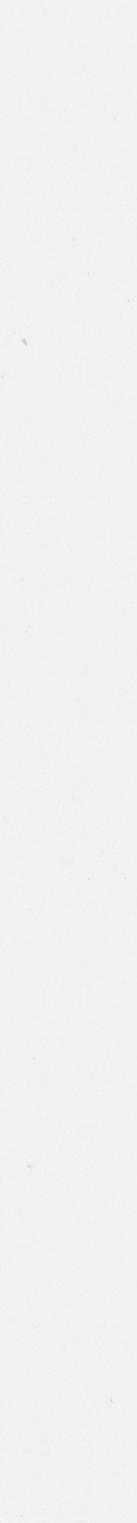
{"staining": {"intensity": "weak", "quantity": ">75%", "location": "nuclear"}, "tissue": "adipose tissue", "cell_type": "Adipocytes", "image_type": "normal", "snomed": [{"axis": "morphology", "description": "Normal tissue, NOS"}, {"axis": "morphology", "description": "Duct carcinoma"}, {"axis": "topography", "description": "Breast"}, {"axis": "topography", "description": "Adipose tissue"}], "caption": "Protein analysis of benign adipose tissue demonstrates weak nuclear staining in about >75% of adipocytes.", "gene": "HIF1A", "patient": {"sex": "female", "age": 37}}